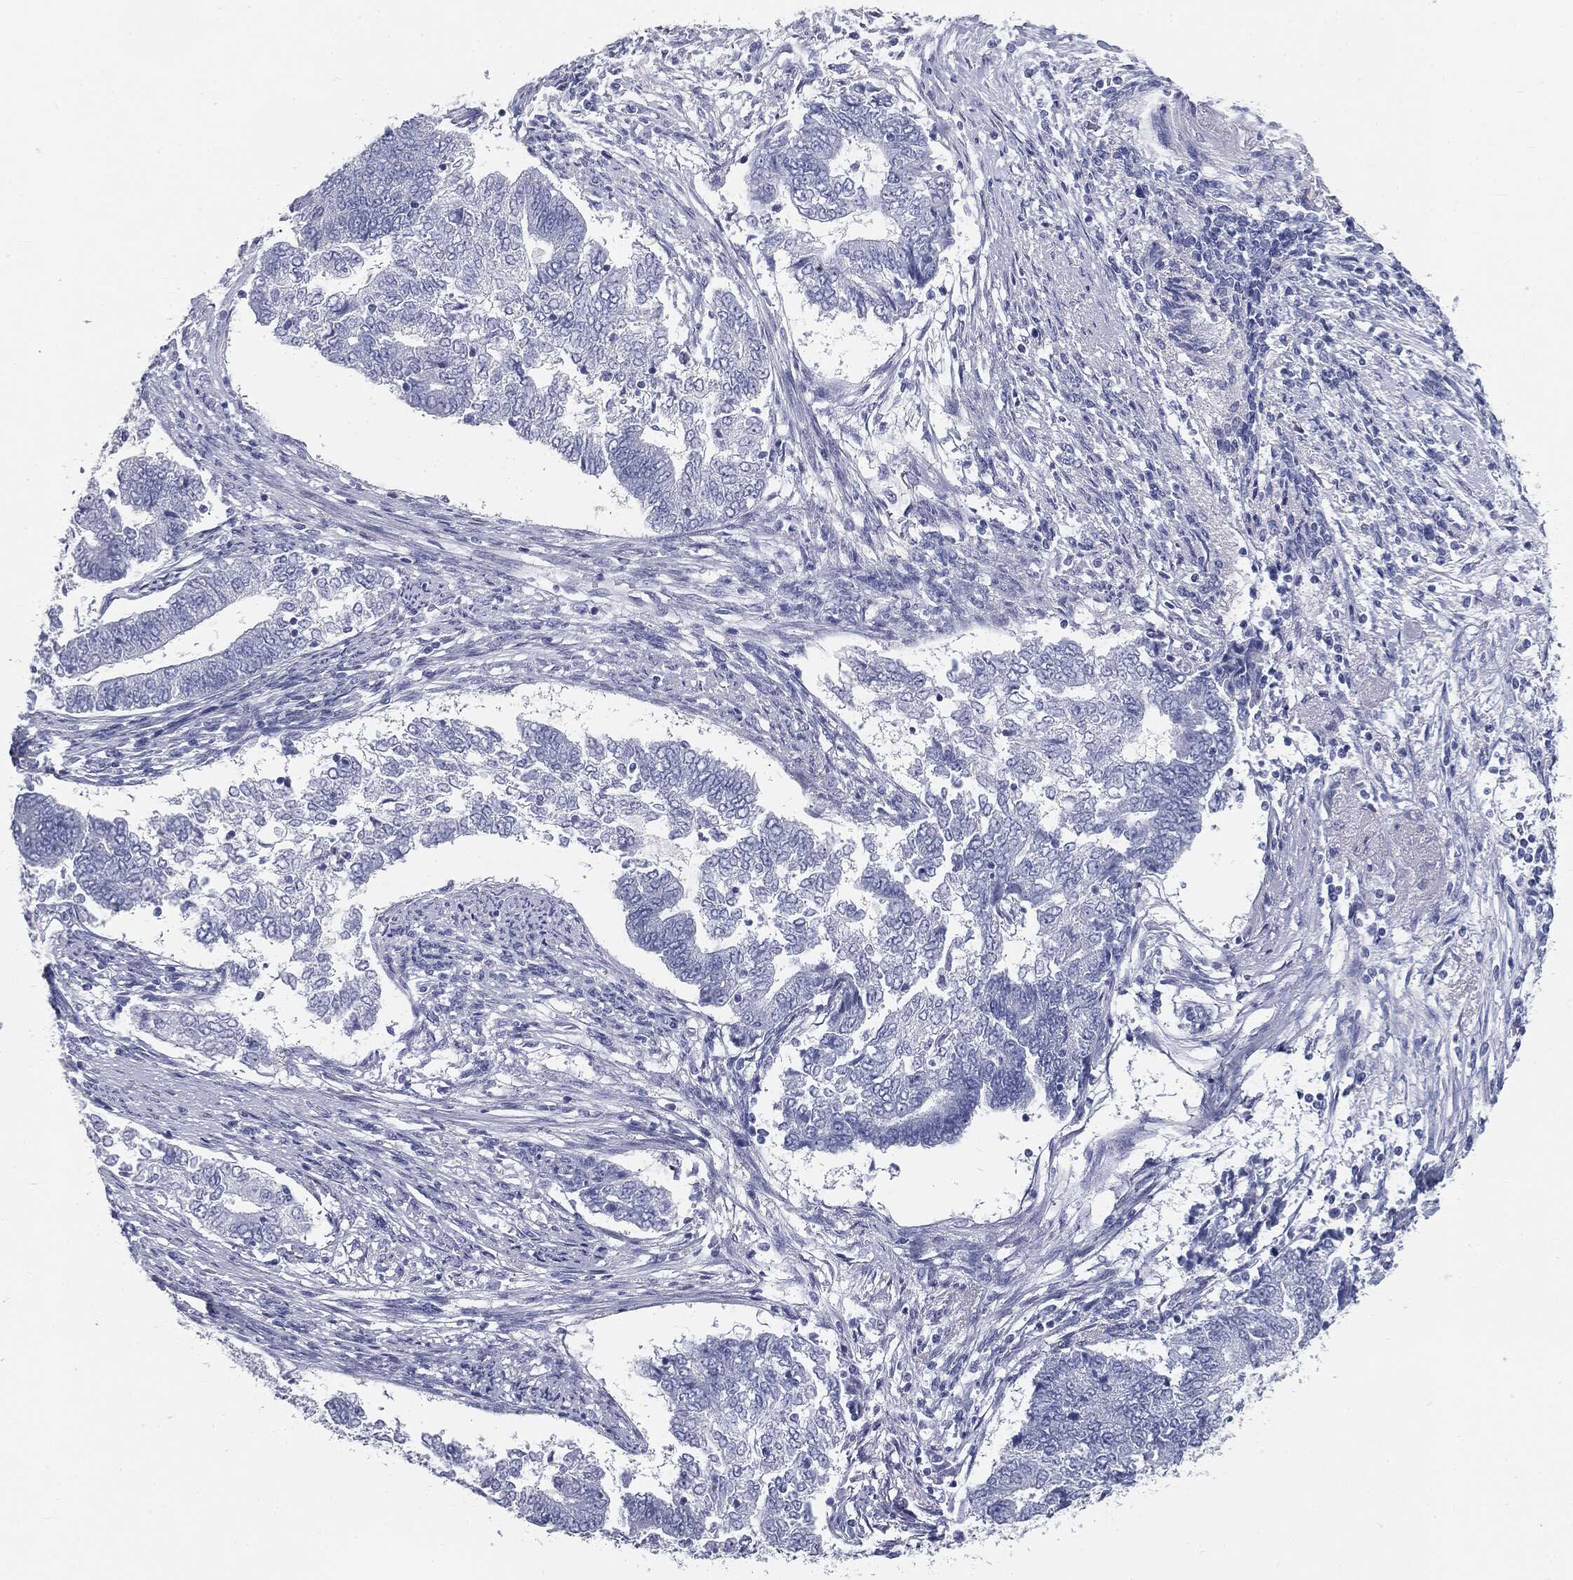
{"staining": {"intensity": "negative", "quantity": "none", "location": "none"}, "tissue": "endometrial cancer", "cell_type": "Tumor cells", "image_type": "cancer", "snomed": [{"axis": "morphology", "description": "Adenocarcinoma, NOS"}, {"axis": "topography", "description": "Endometrium"}], "caption": "Immunohistochemical staining of human endometrial cancer (adenocarcinoma) demonstrates no significant positivity in tumor cells. (DAB (3,3'-diaminobenzidine) immunohistochemistry (IHC), high magnification).", "gene": "CUZD1", "patient": {"sex": "female", "age": 65}}